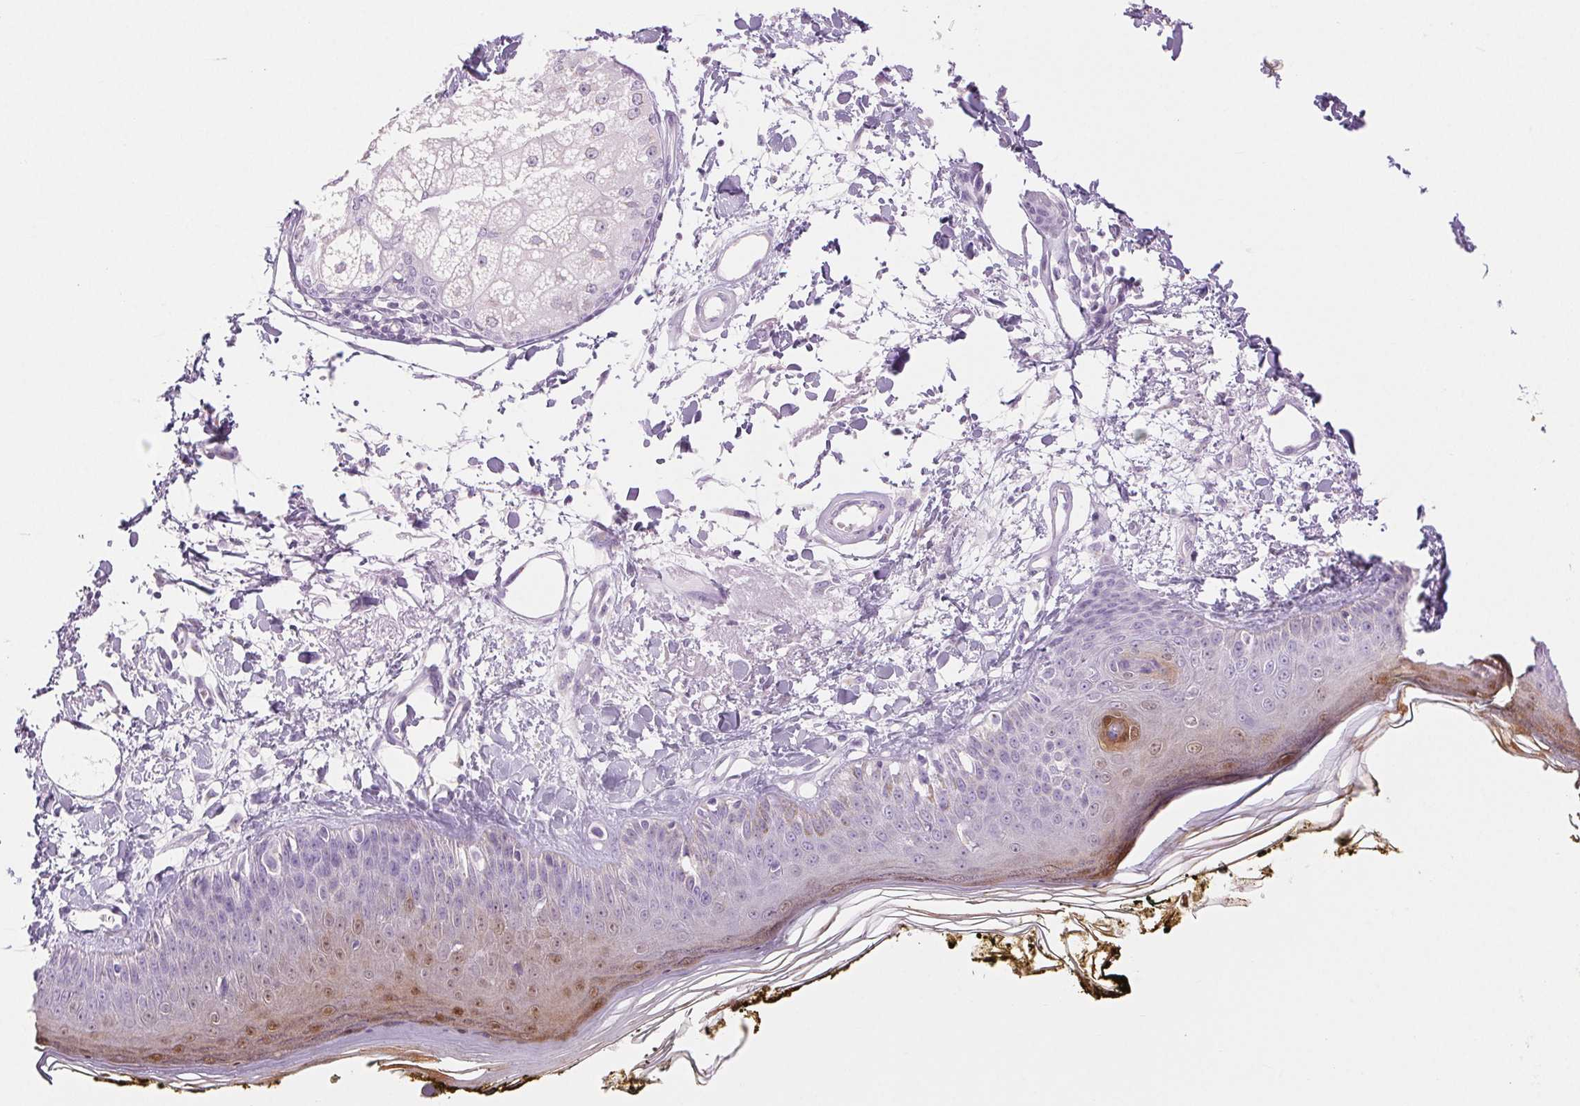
{"staining": {"intensity": "negative", "quantity": "none", "location": "none"}, "tissue": "skin", "cell_type": "Fibroblasts", "image_type": "normal", "snomed": [{"axis": "morphology", "description": "Normal tissue, NOS"}, {"axis": "topography", "description": "Skin"}], "caption": "Immunohistochemistry (IHC) histopathology image of normal human skin stained for a protein (brown), which reveals no expression in fibroblasts. (DAB immunohistochemistry, high magnification).", "gene": "SERPINB3", "patient": {"sex": "male", "age": 76}}